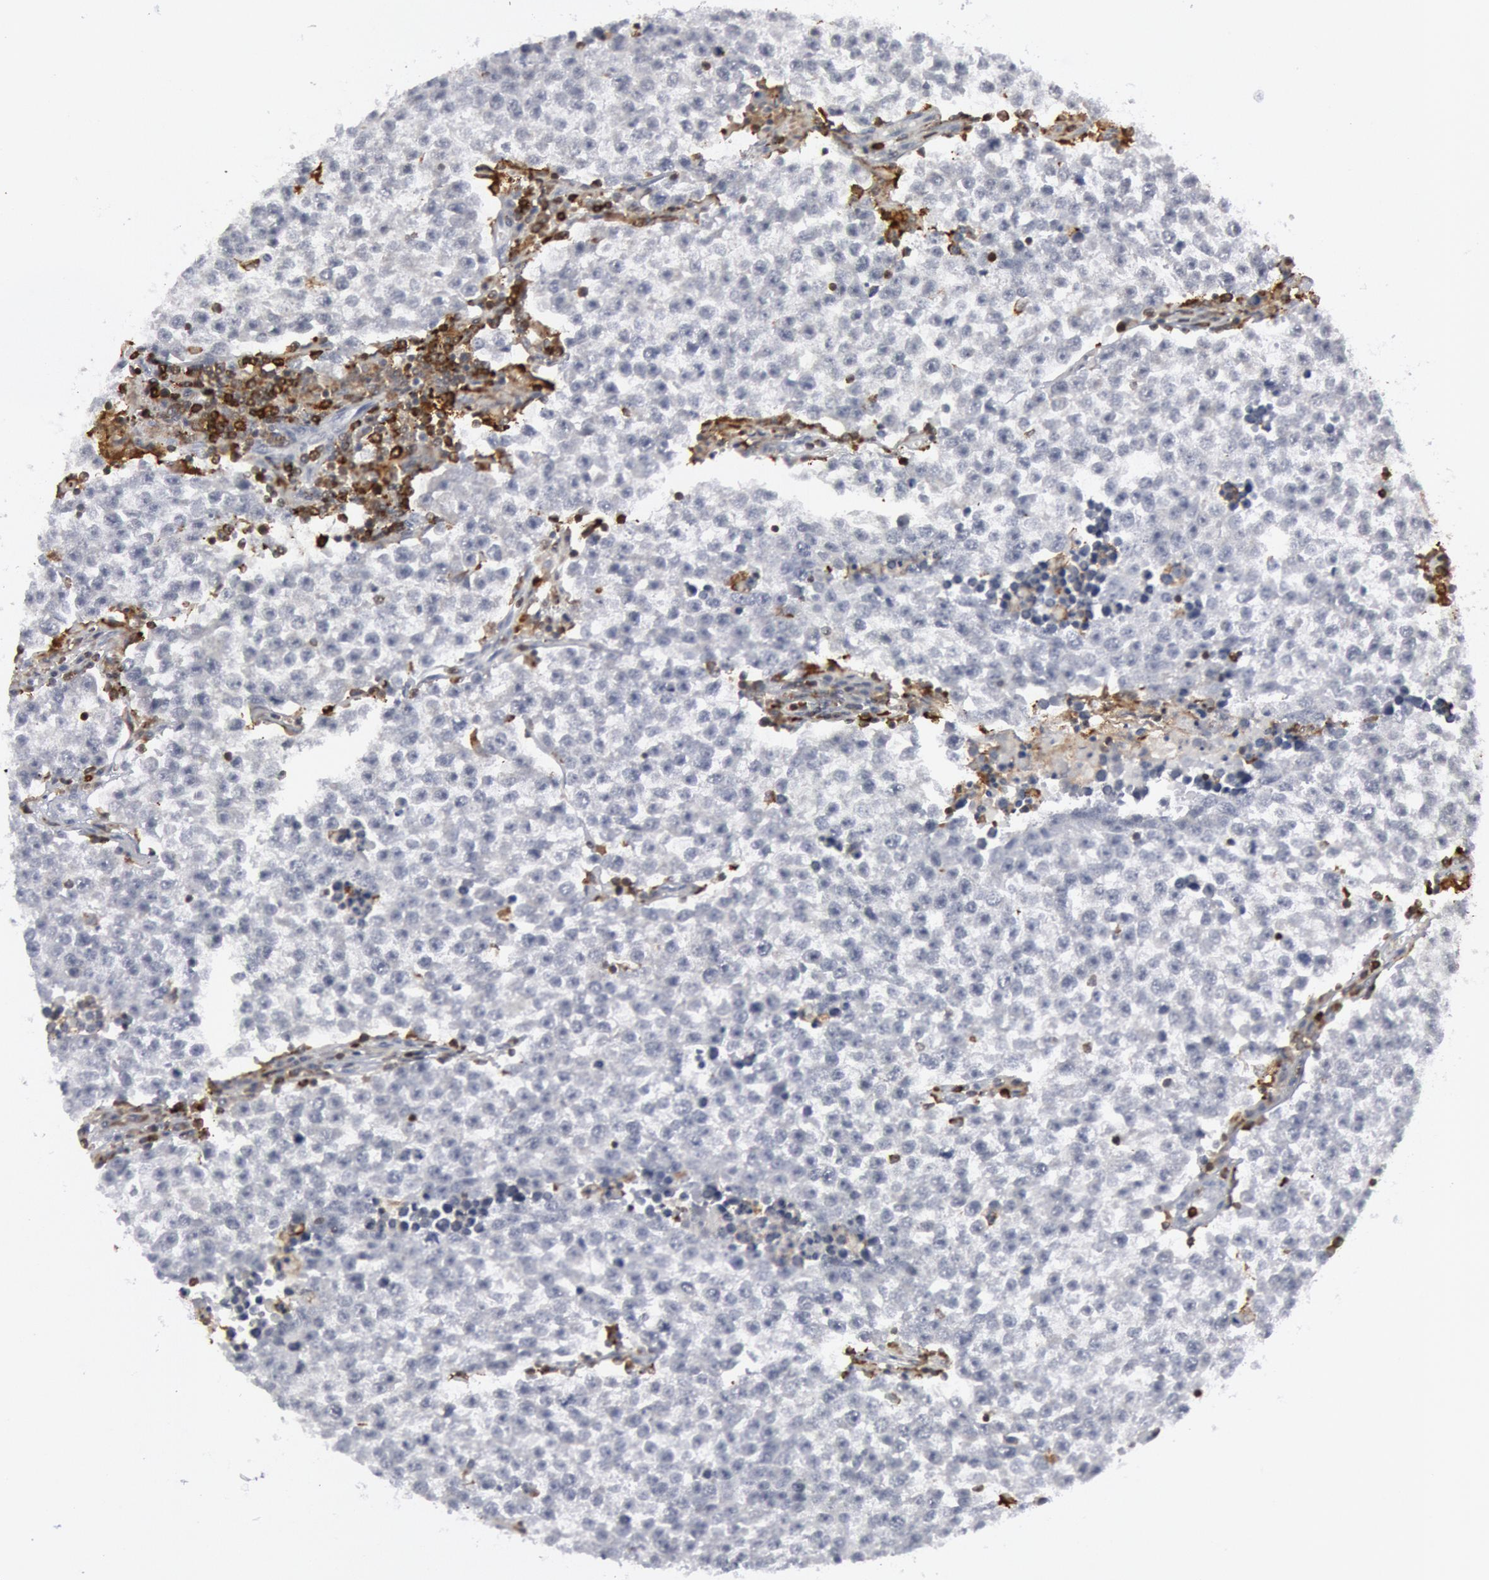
{"staining": {"intensity": "negative", "quantity": "none", "location": "none"}, "tissue": "testis cancer", "cell_type": "Tumor cells", "image_type": "cancer", "snomed": [{"axis": "morphology", "description": "Seminoma, NOS"}, {"axis": "topography", "description": "Testis"}], "caption": "DAB immunohistochemical staining of human testis cancer (seminoma) shows no significant expression in tumor cells.", "gene": "PTPN6", "patient": {"sex": "male", "age": 36}}